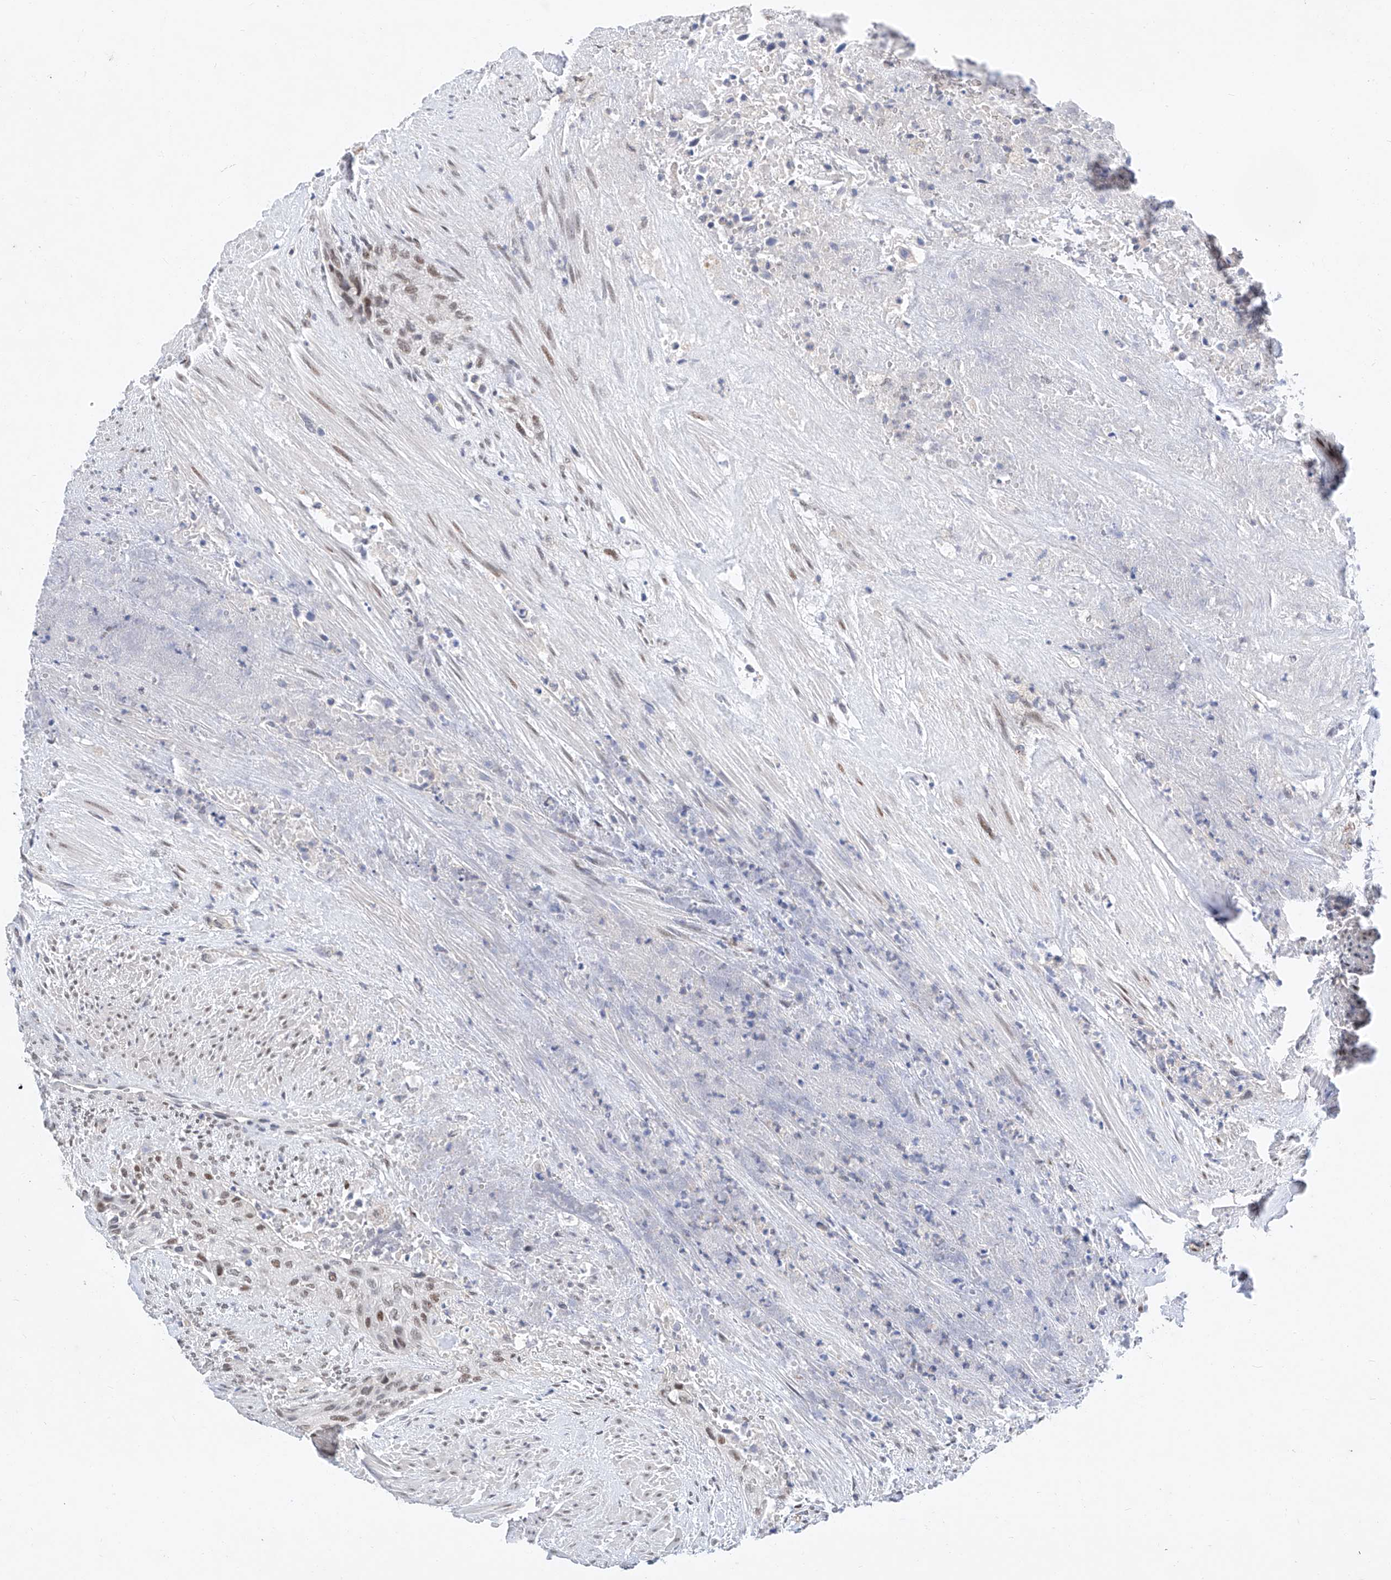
{"staining": {"intensity": "moderate", "quantity": ">75%", "location": "nuclear"}, "tissue": "urothelial cancer", "cell_type": "Tumor cells", "image_type": "cancer", "snomed": [{"axis": "morphology", "description": "Urothelial carcinoma, High grade"}, {"axis": "topography", "description": "Urinary bladder"}], "caption": "About >75% of tumor cells in human urothelial carcinoma (high-grade) exhibit moderate nuclear protein staining as visualized by brown immunohistochemical staining.", "gene": "KCNJ1", "patient": {"sex": "male", "age": 35}}